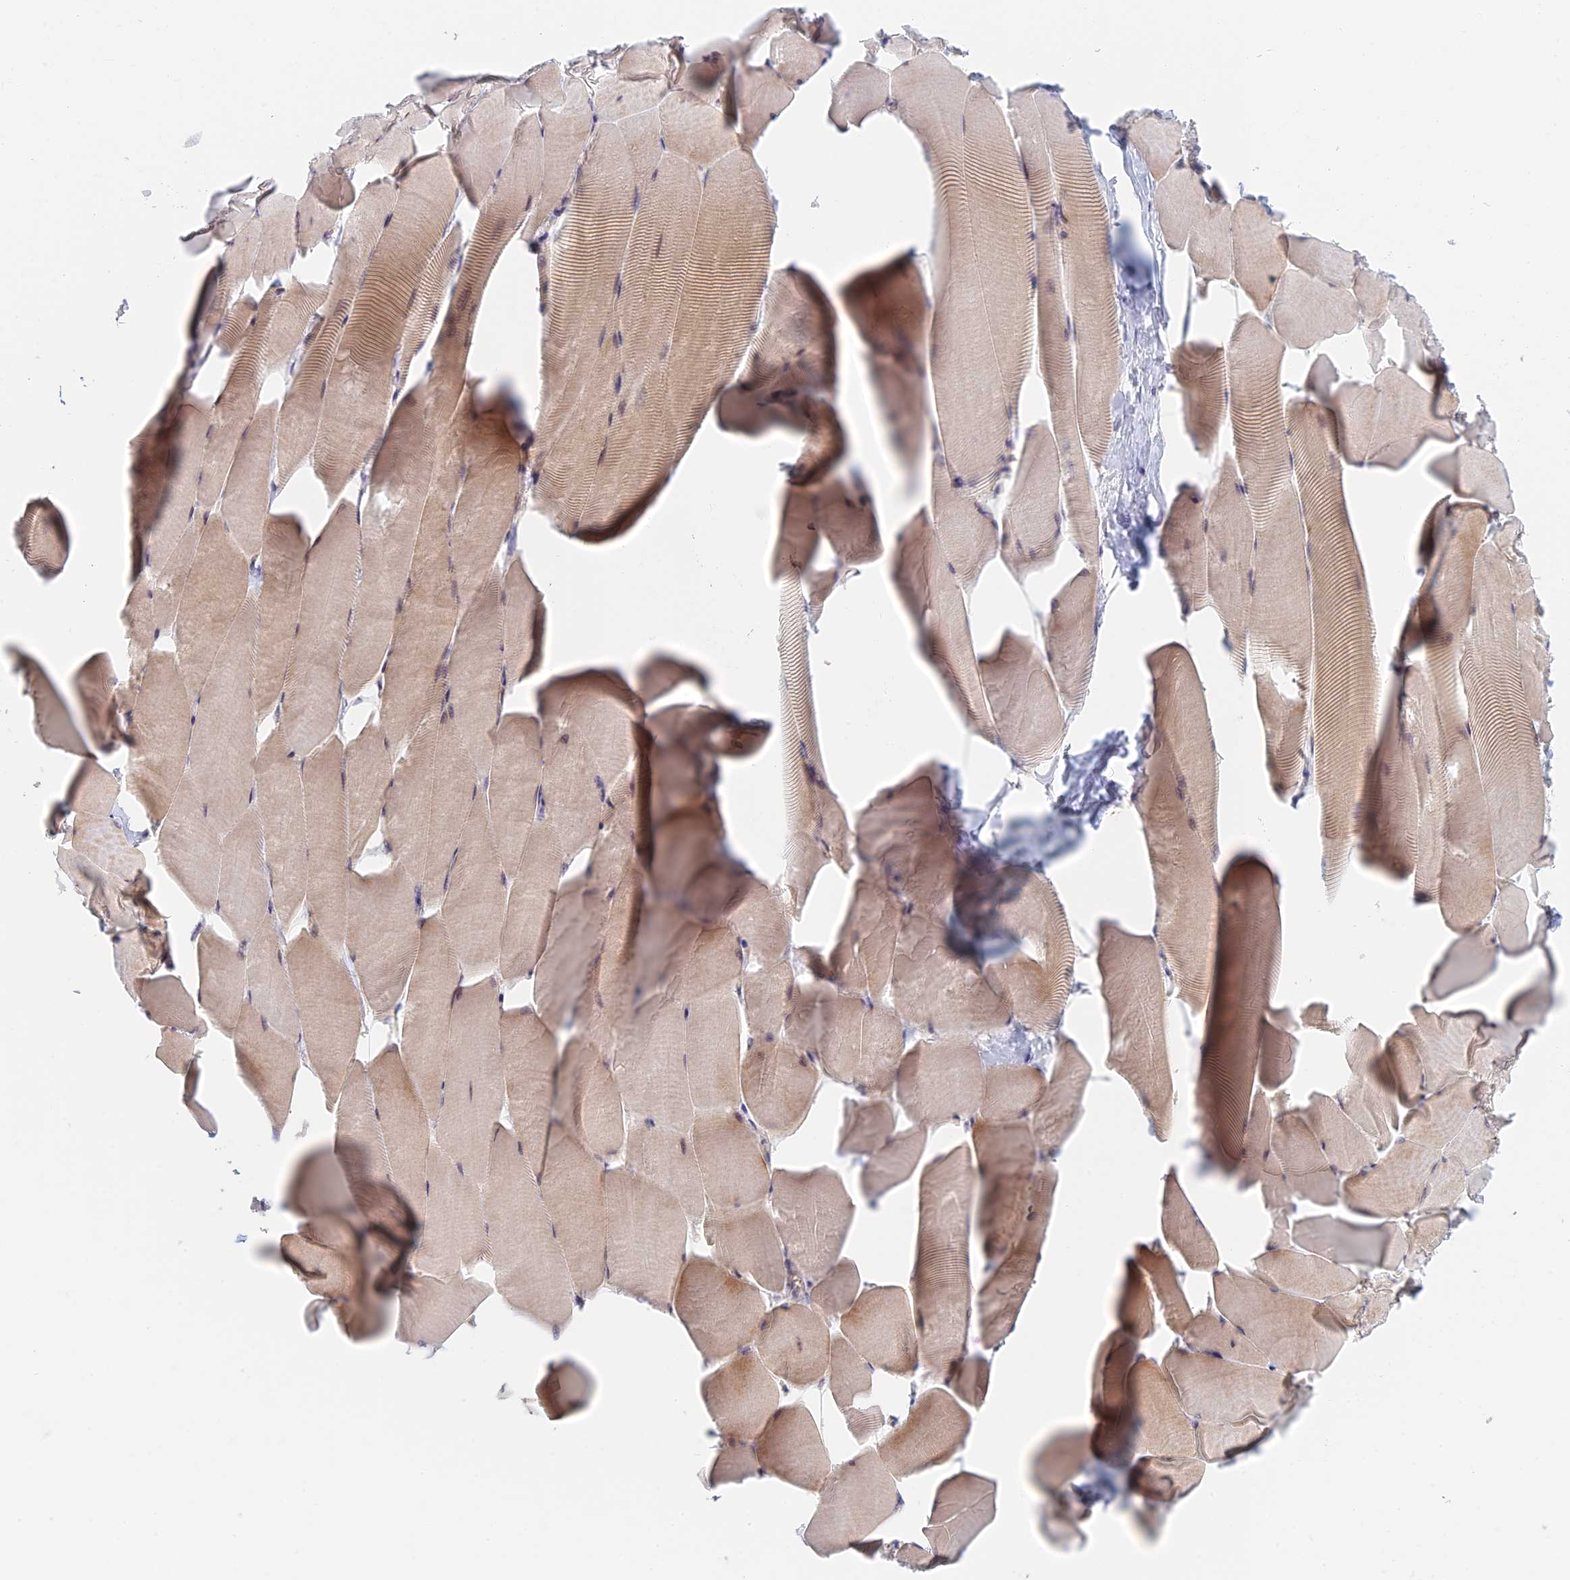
{"staining": {"intensity": "moderate", "quantity": "25%-75%", "location": "cytoplasmic/membranous"}, "tissue": "skeletal muscle", "cell_type": "Myocytes", "image_type": "normal", "snomed": [{"axis": "morphology", "description": "Normal tissue, NOS"}, {"axis": "topography", "description": "Skeletal muscle"}], "caption": "IHC staining of benign skeletal muscle, which demonstrates medium levels of moderate cytoplasmic/membranous expression in about 25%-75% of myocytes indicating moderate cytoplasmic/membranous protein expression. The staining was performed using DAB (brown) for protein detection and nuclei were counterstained in hematoxylin (blue).", "gene": "ZUP1", "patient": {"sex": "male", "age": 25}}